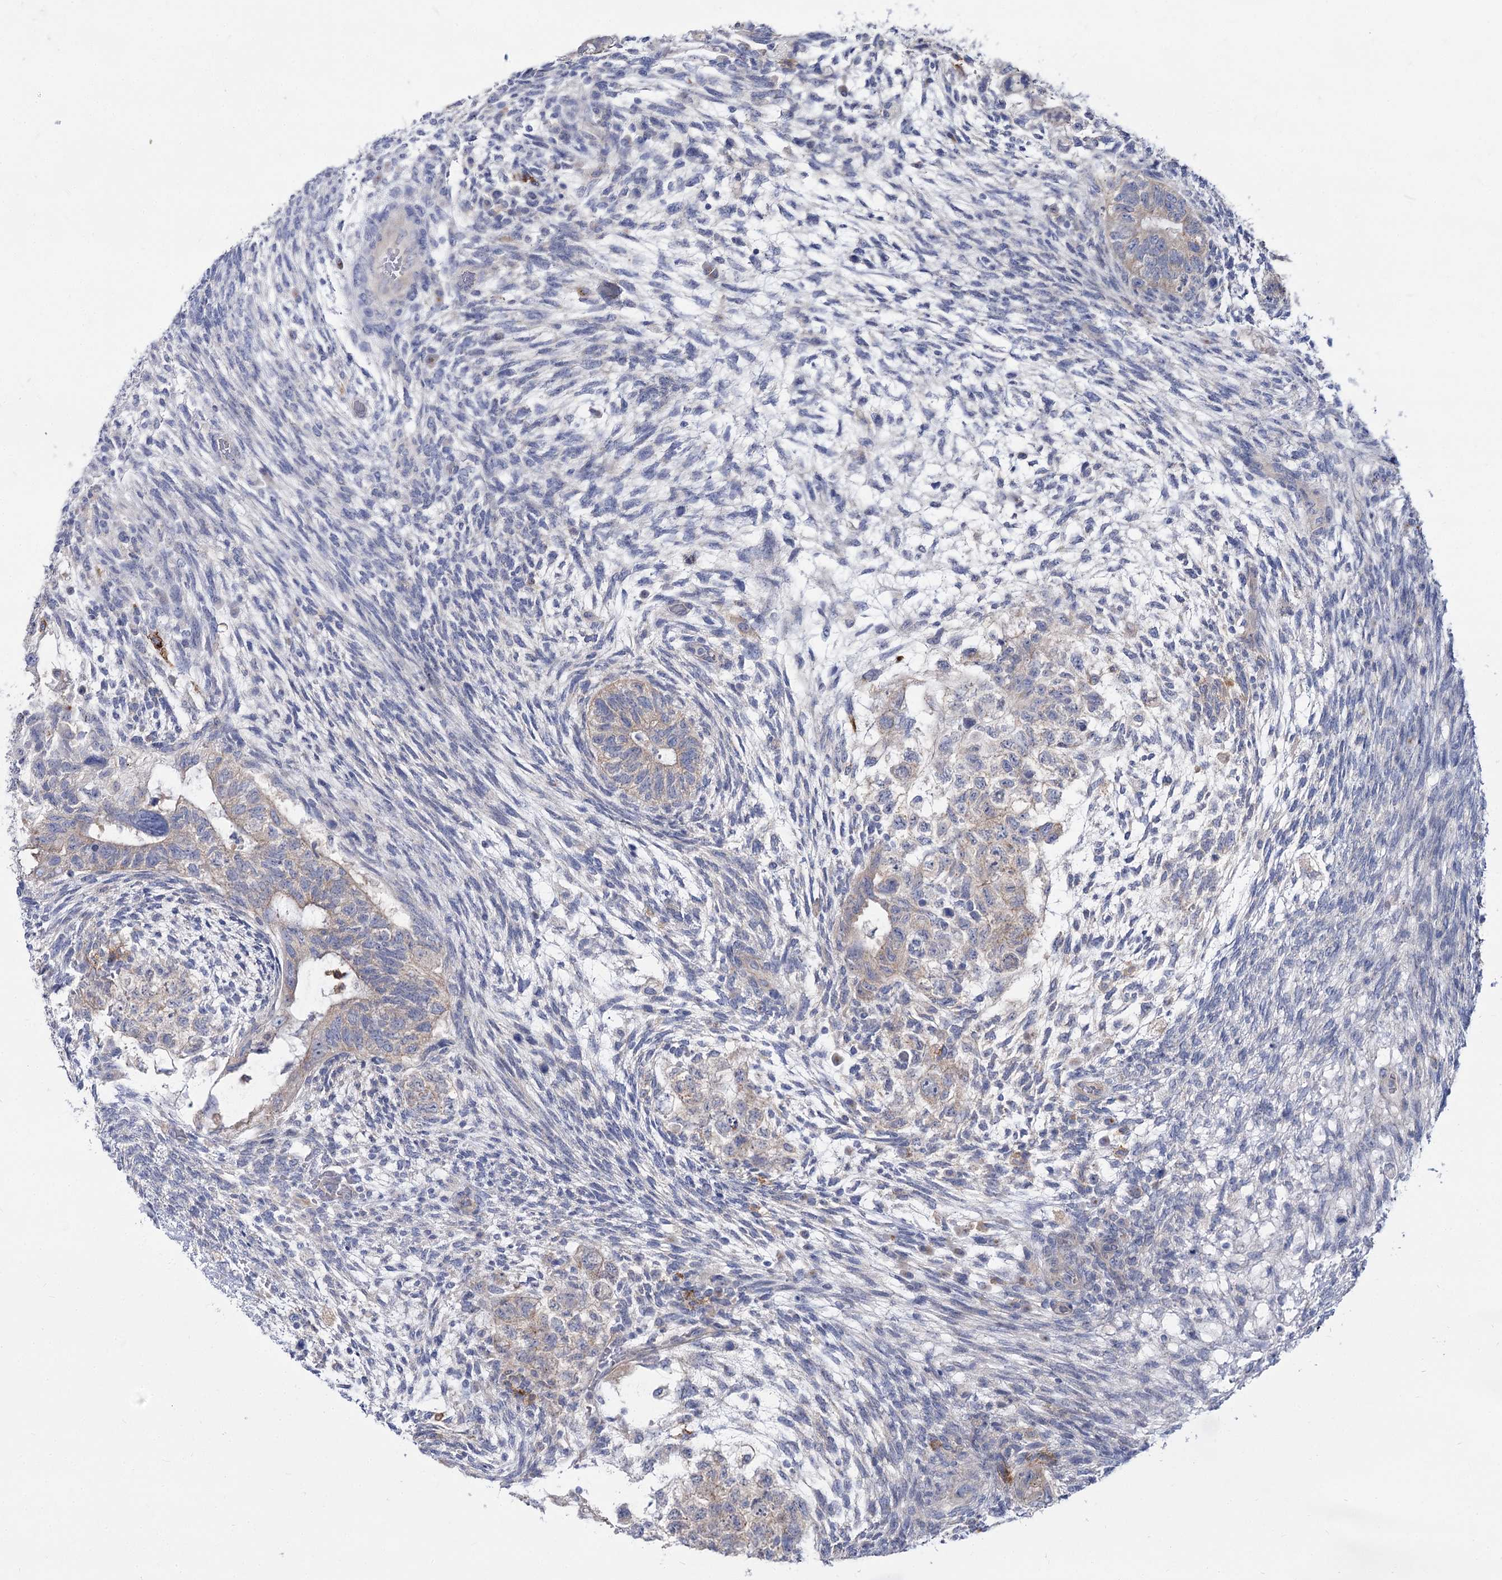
{"staining": {"intensity": "negative", "quantity": "none", "location": "none"}, "tissue": "testis cancer", "cell_type": "Tumor cells", "image_type": "cancer", "snomed": [{"axis": "morphology", "description": "Normal tissue, NOS"}, {"axis": "morphology", "description": "Carcinoma, Embryonal, NOS"}, {"axis": "topography", "description": "Testis"}], "caption": "Tumor cells show no significant staining in testis cancer.", "gene": "SUOX", "patient": {"sex": "male", "age": 36}}